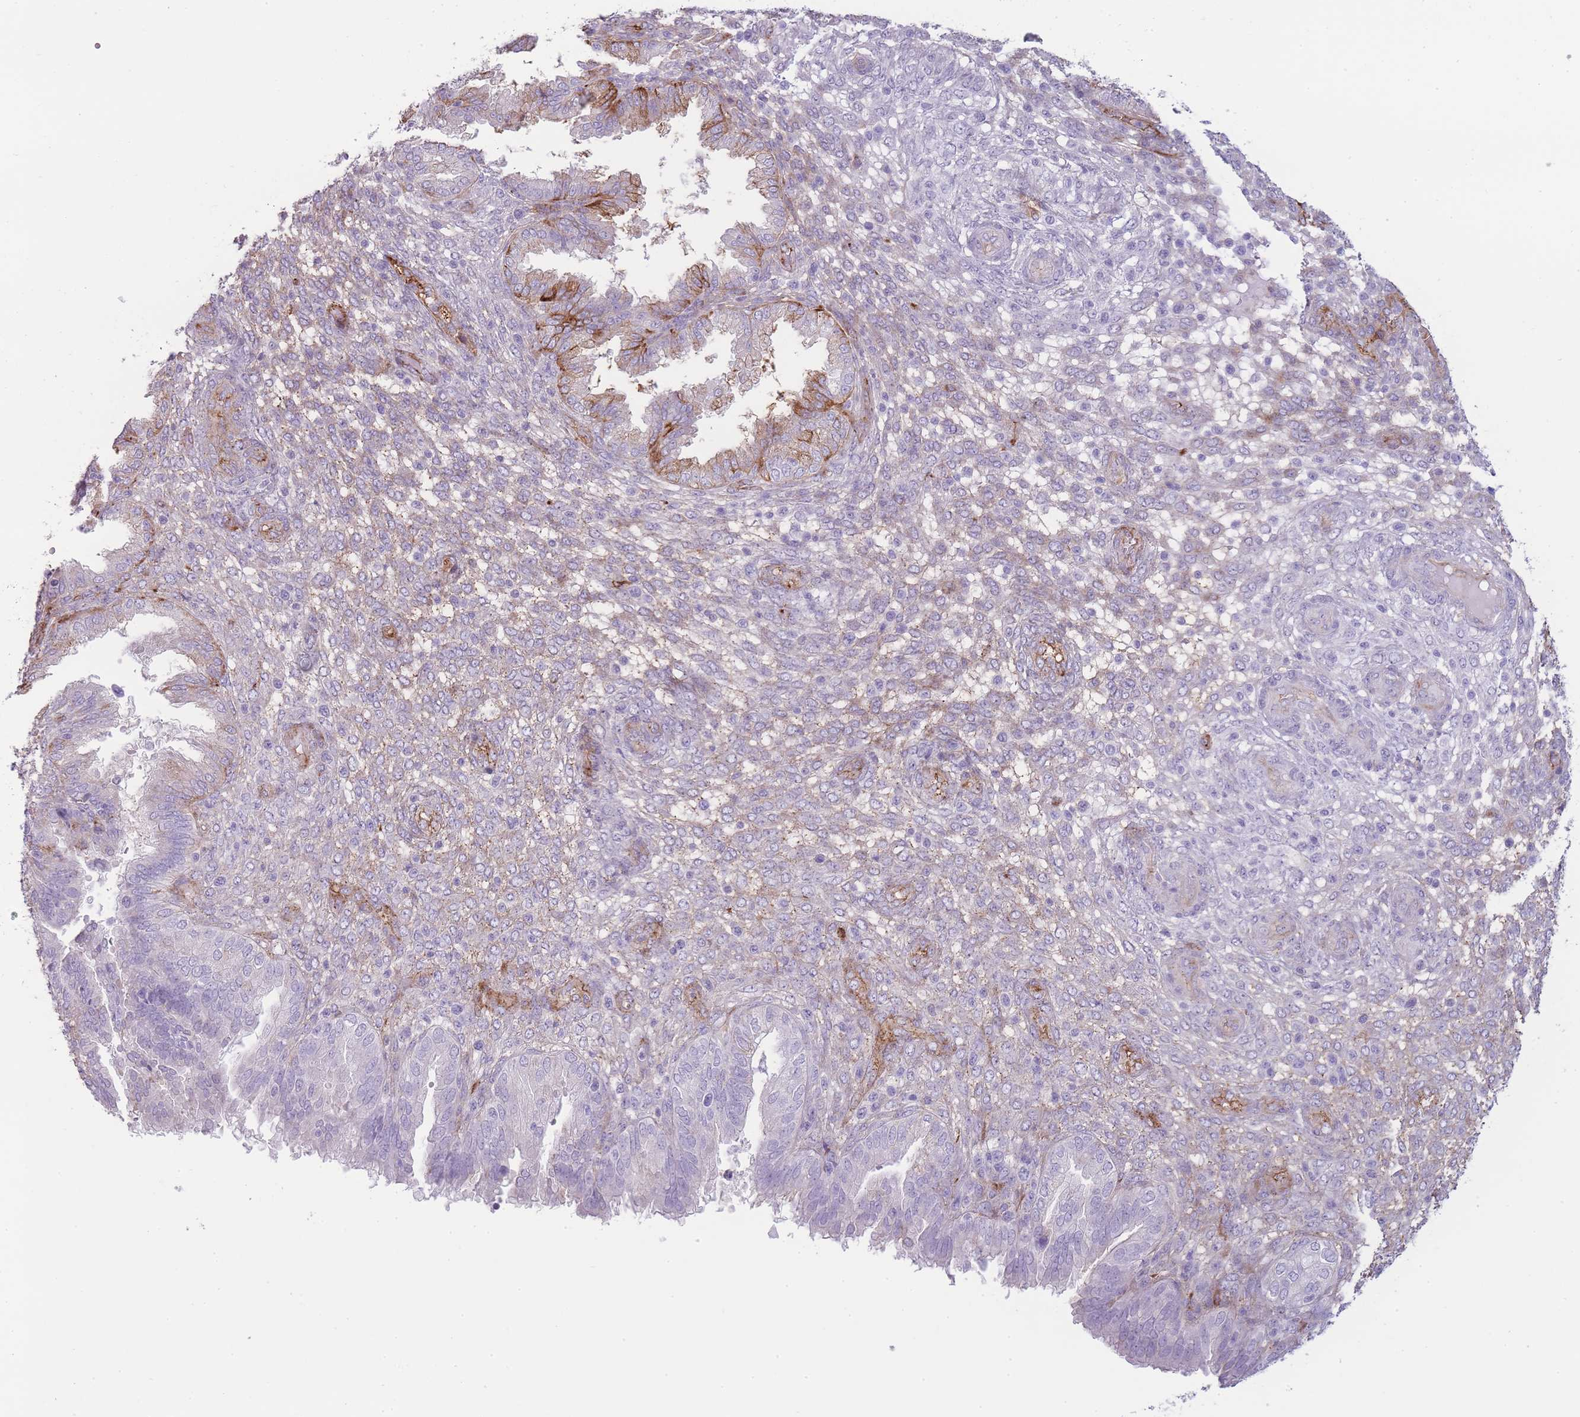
{"staining": {"intensity": "weak", "quantity": "25%-75%", "location": "cytoplasmic/membranous"}, "tissue": "endometrium", "cell_type": "Cells in endometrial stroma", "image_type": "normal", "snomed": [{"axis": "morphology", "description": "Normal tissue, NOS"}, {"axis": "topography", "description": "Endometrium"}], "caption": "Brown immunohistochemical staining in benign human endometrium displays weak cytoplasmic/membranous staining in about 25%-75% of cells in endometrial stroma. (Brightfield microscopy of DAB IHC at high magnification).", "gene": "UTP14A", "patient": {"sex": "female", "age": 33}}